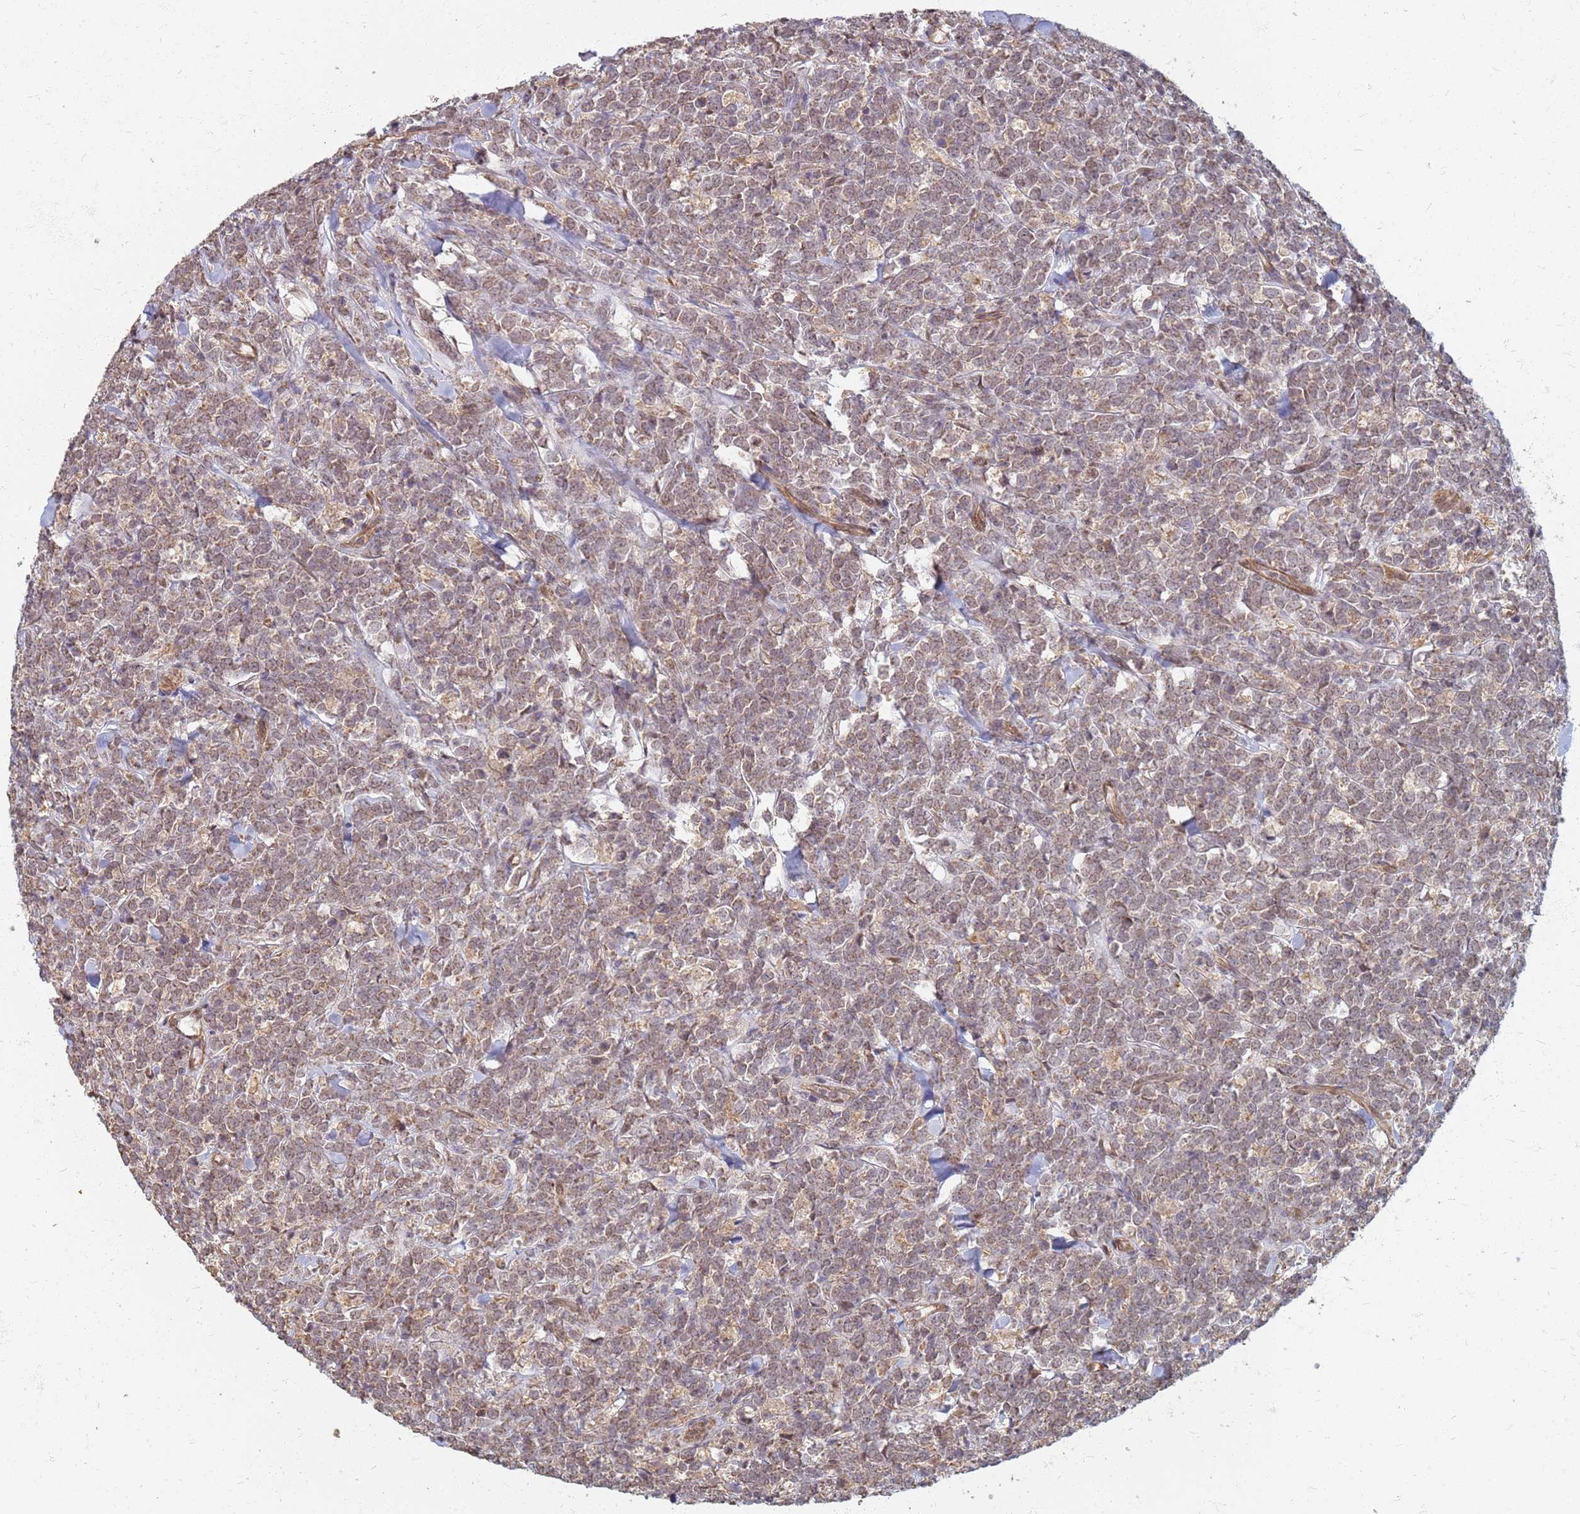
{"staining": {"intensity": "weak", "quantity": ">75%", "location": "cytoplasmic/membranous,nuclear"}, "tissue": "lymphoma", "cell_type": "Tumor cells", "image_type": "cancer", "snomed": [{"axis": "morphology", "description": "Malignant lymphoma, non-Hodgkin's type, High grade"}, {"axis": "topography", "description": "Small intestine"}], "caption": "Human malignant lymphoma, non-Hodgkin's type (high-grade) stained with a brown dye displays weak cytoplasmic/membranous and nuclear positive positivity in about >75% of tumor cells.", "gene": "ITGB4", "patient": {"sex": "male", "age": 8}}